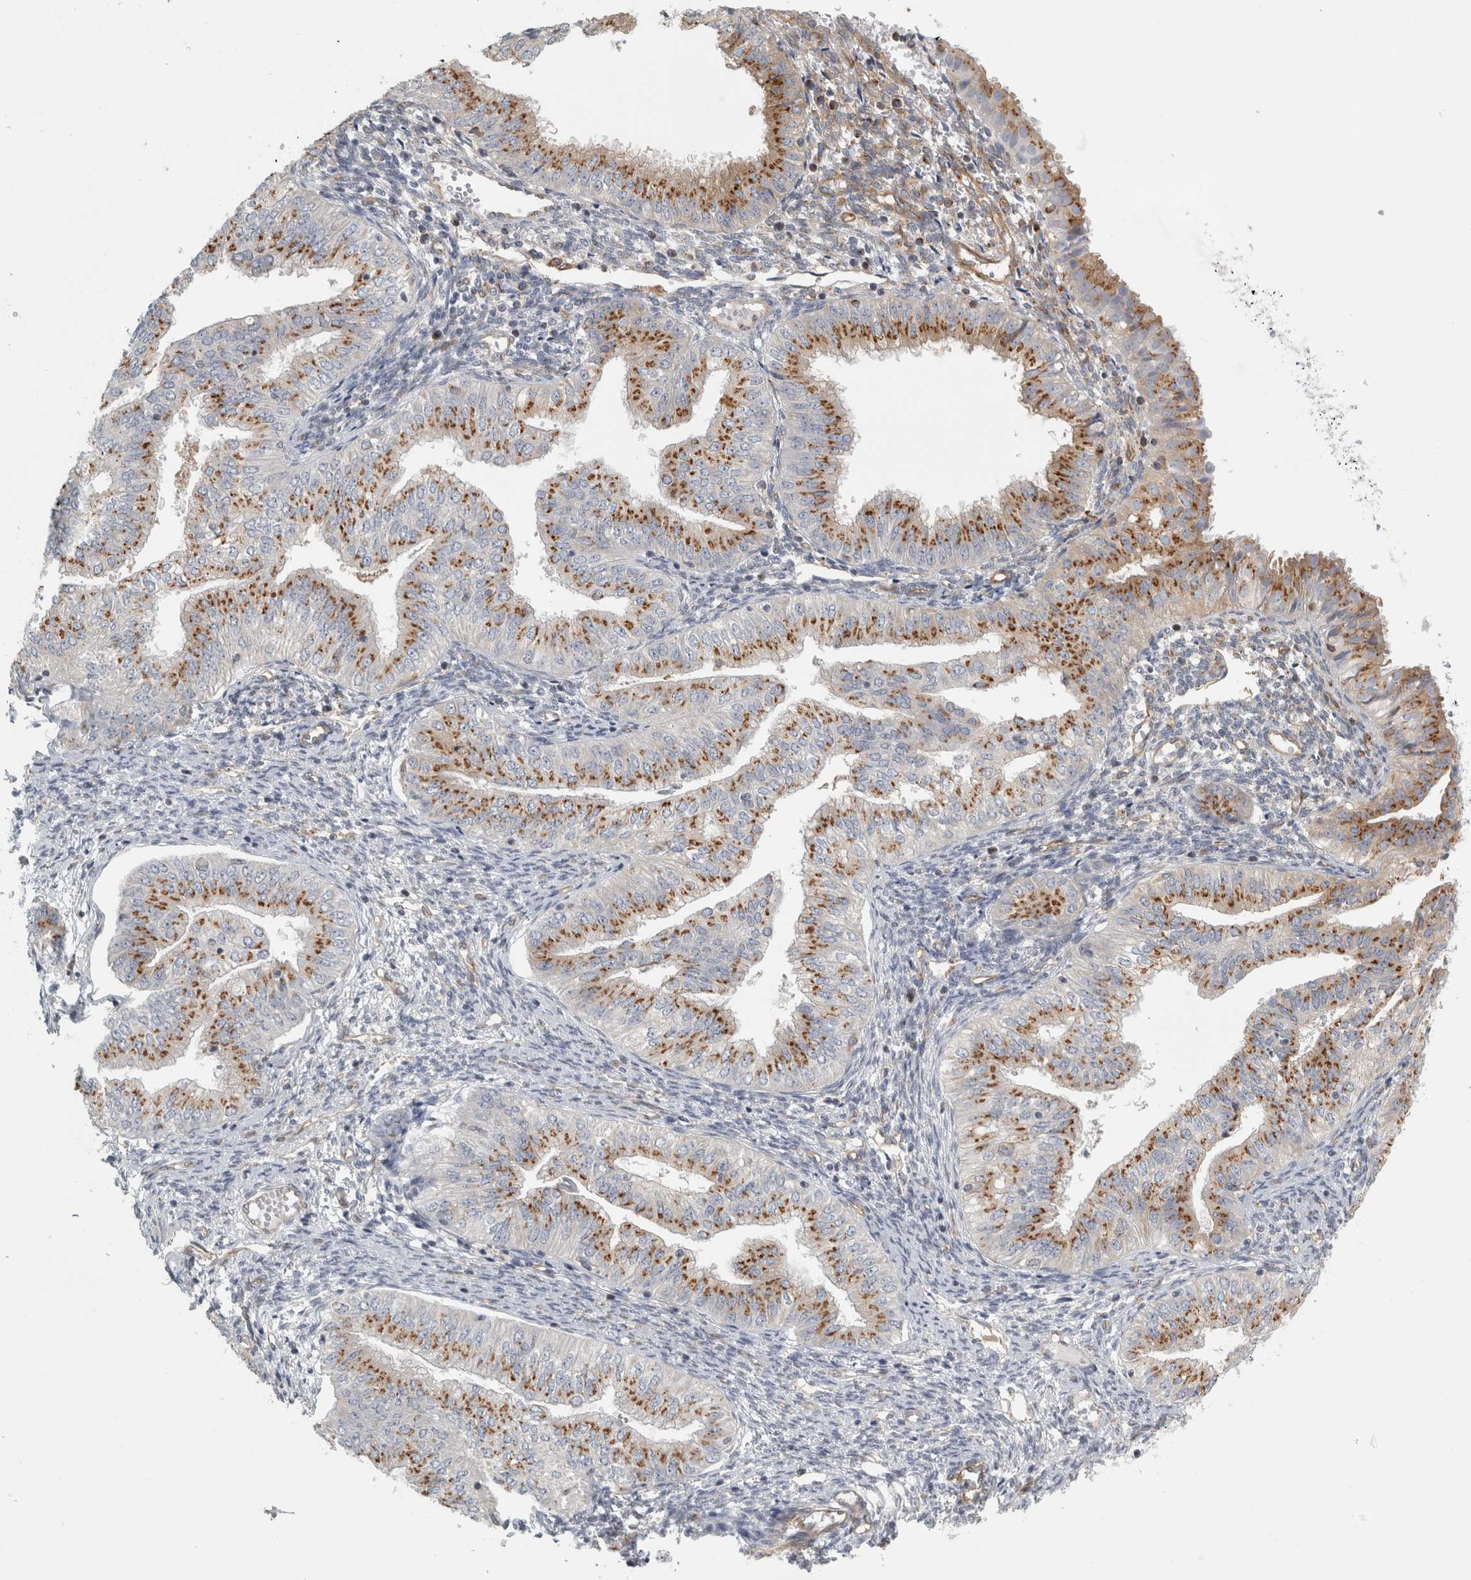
{"staining": {"intensity": "moderate", "quantity": ">75%", "location": "cytoplasmic/membranous"}, "tissue": "endometrial cancer", "cell_type": "Tumor cells", "image_type": "cancer", "snomed": [{"axis": "morphology", "description": "Normal tissue, NOS"}, {"axis": "morphology", "description": "Adenocarcinoma, NOS"}, {"axis": "topography", "description": "Endometrium"}], "caption": "High-power microscopy captured an immunohistochemistry image of endometrial cancer, revealing moderate cytoplasmic/membranous positivity in about >75% of tumor cells. (brown staining indicates protein expression, while blue staining denotes nuclei).", "gene": "PEX6", "patient": {"sex": "female", "age": 53}}